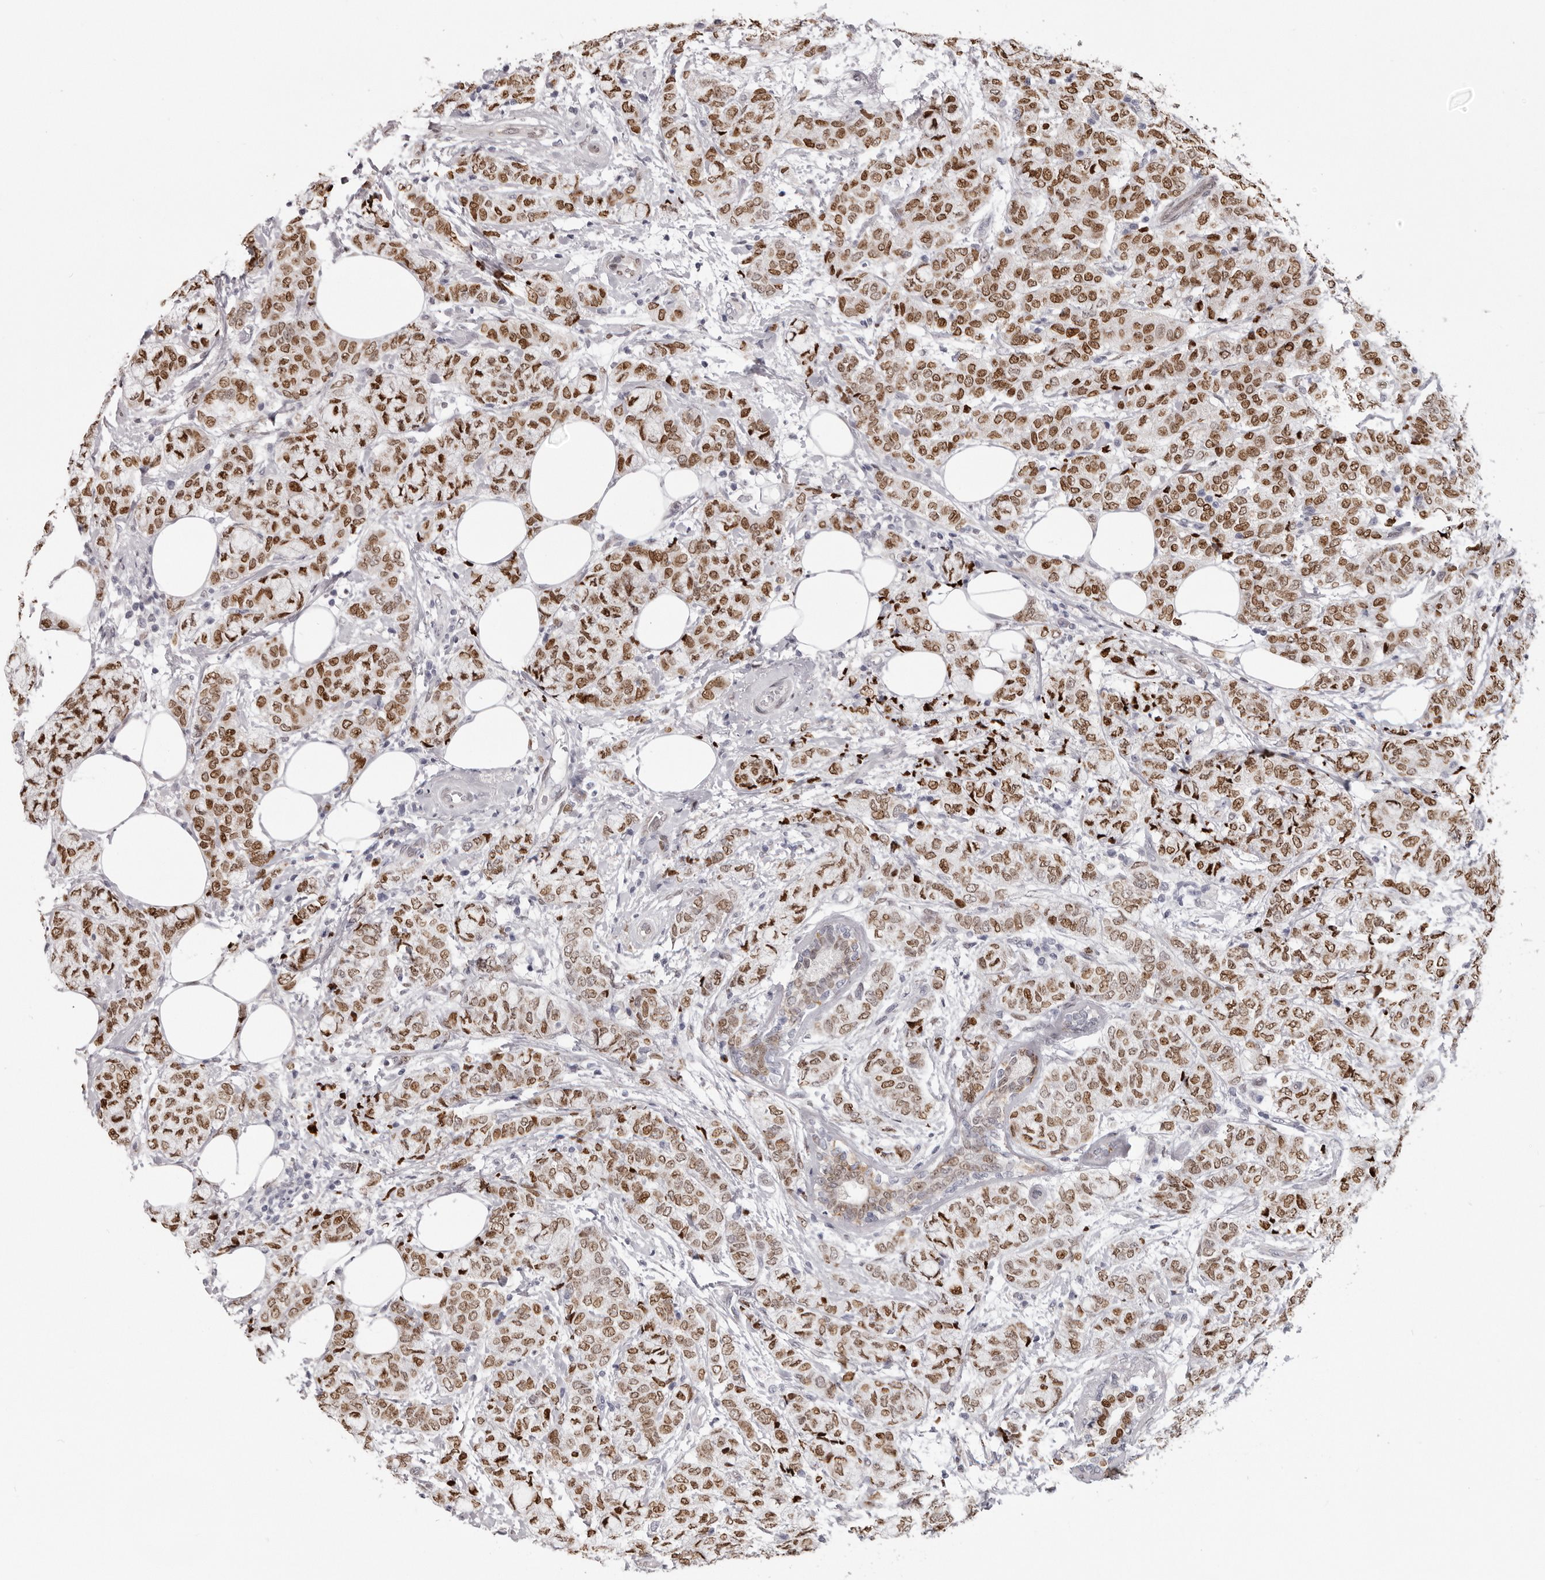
{"staining": {"intensity": "moderate", "quantity": ">75%", "location": "nuclear"}, "tissue": "breast cancer", "cell_type": "Tumor cells", "image_type": "cancer", "snomed": [{"axis": "morphology", "description": "Lobular carcinoma"}, {"axis": "topography", "description": "Breast"}], "caption": "This photomicrograph exhibits immunohistochemistry (IHC) staining of breast cancer, with medium moderate nuclear expression in about >75% of tumor cells.", "gene": "SRP19", "patient": {"sex": "female", "age": 60}}